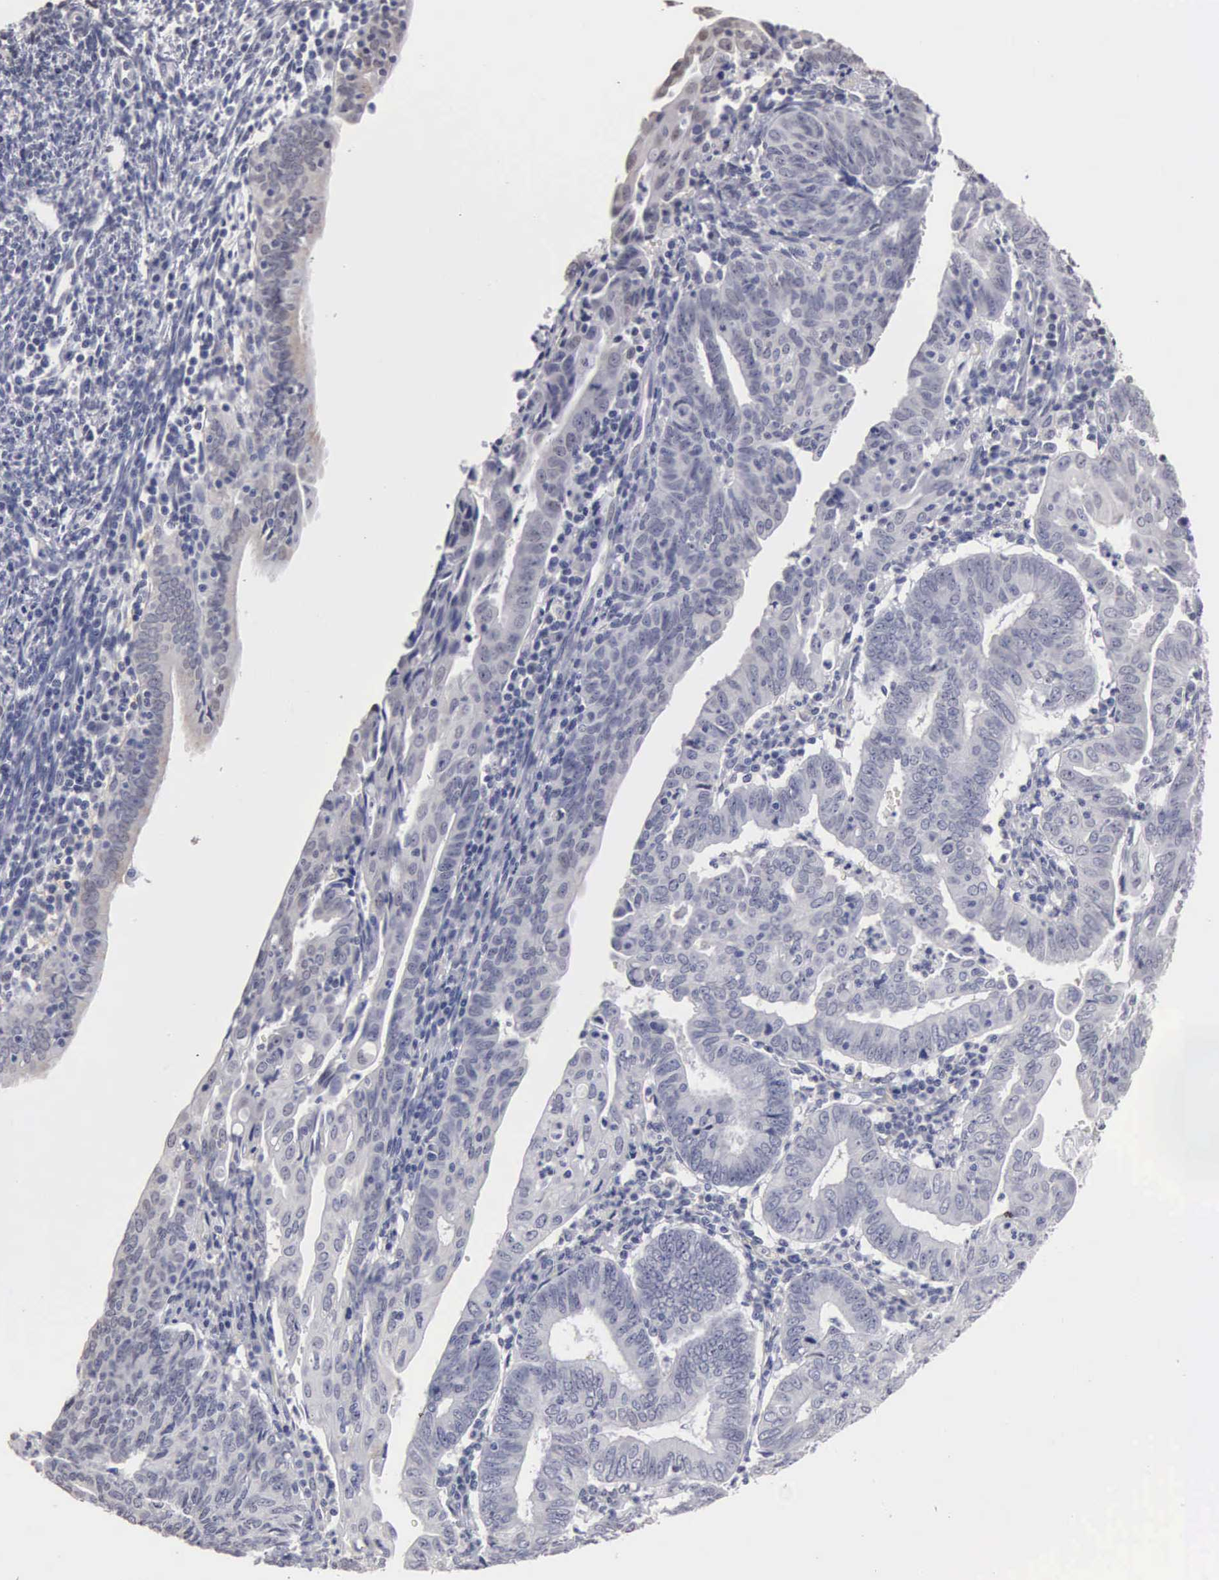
{"staining": {"intensity": "weak", "quantity": "<25%", "location": "cytoplasmic/membranous"}, "tissue": "endometrial cancer", "cell_type": "Tumor cells", "image_type": "cancer", "snomed": [{"axis": "morphology", "description": "Adenocarcinoma, NOS"}, {"axis": "topography", "description": "Endometrium"}], "caption": "Micrograph shows no significant protein positivity in tumor cells of adenocarcinoma (endometrial).", "gene": "UPB1", "patient": {"sex": "female", "age": 60}}